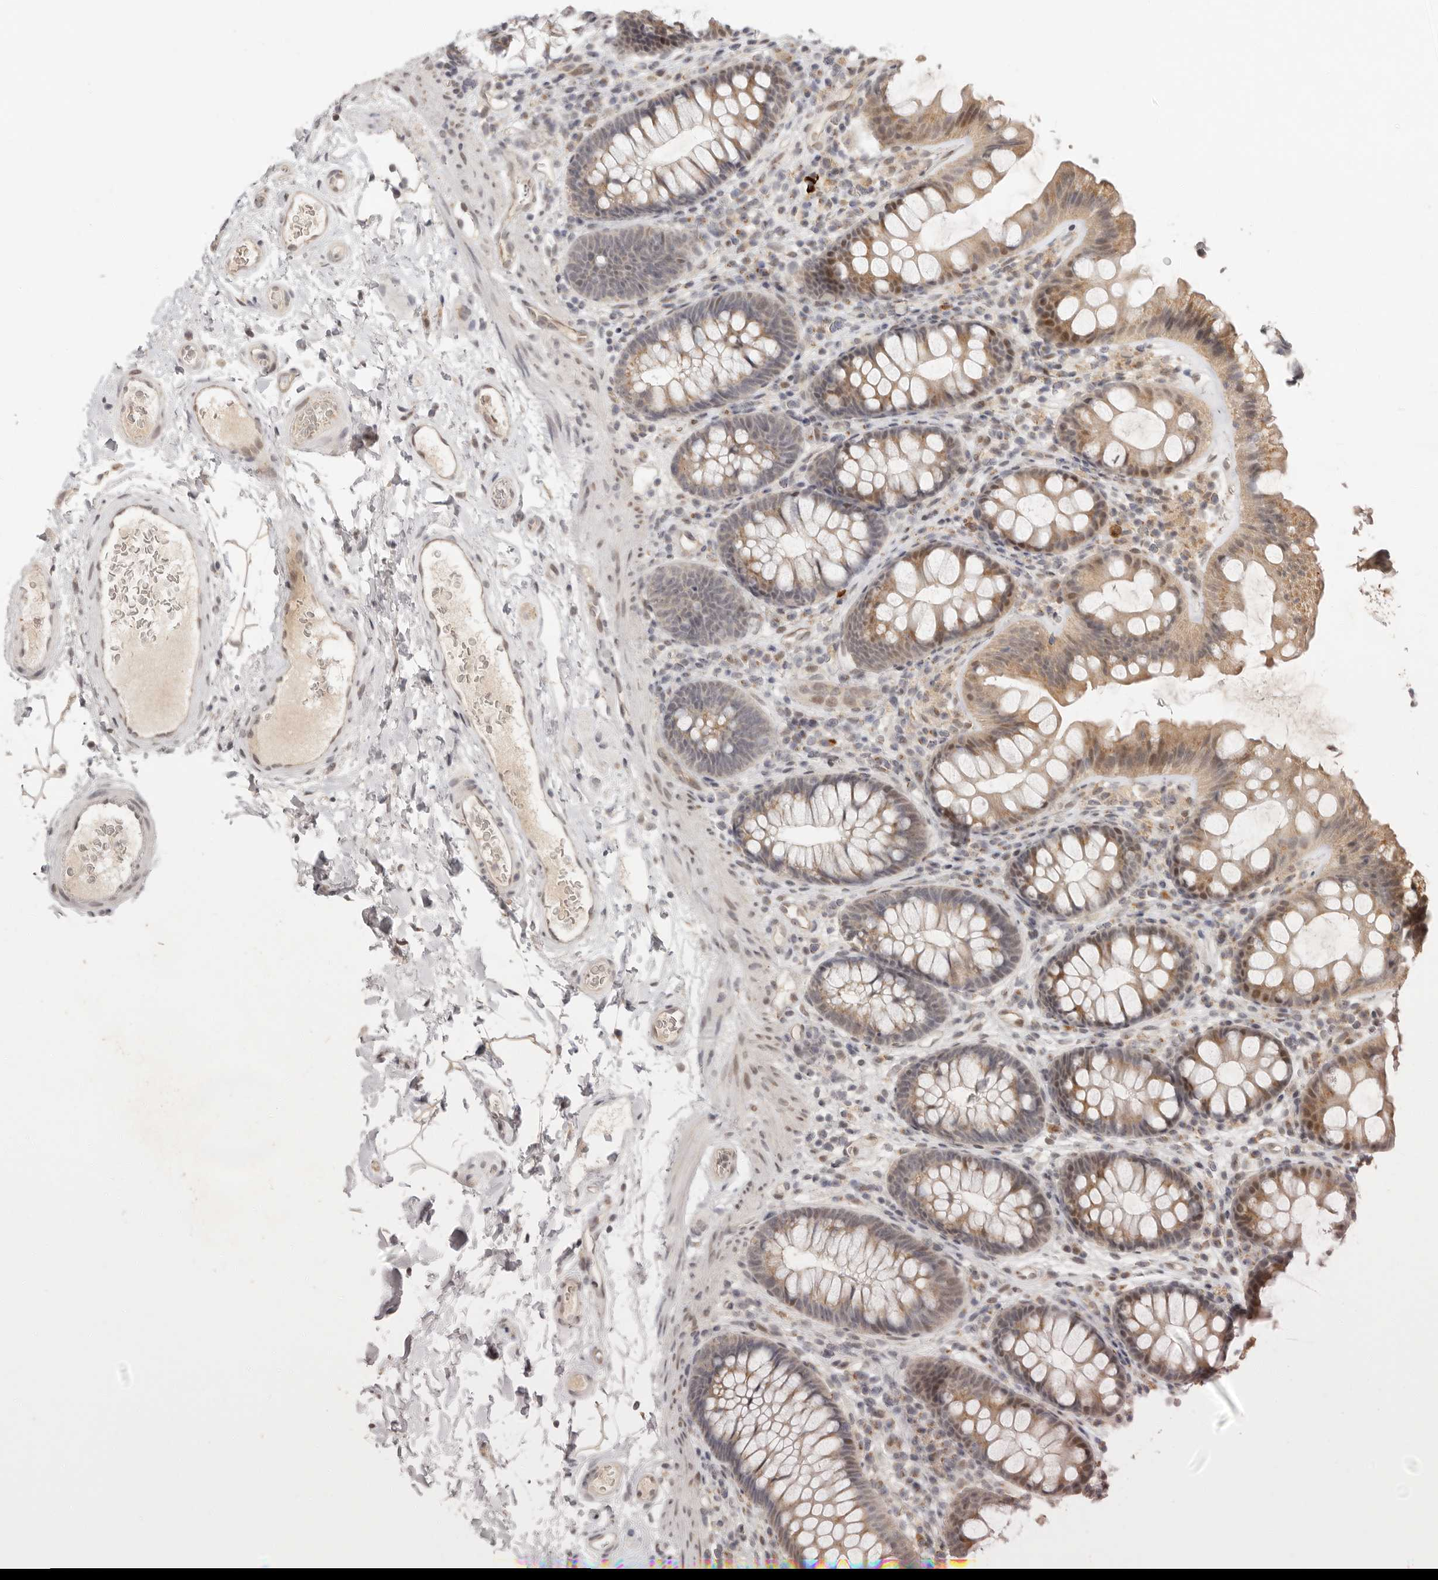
{"staining": {"intensity": "weak", "quantity": ">75%", "location": "cytoplasmic/membranous,nuclear"}, "tissue": "colon", "cell_type": "Endothelial cells", "image_type": "normal", "snomed": [{"axis": "morphology", "description": "Normal tissue, NOS"}, {"axis": "topography", "description": "Colon"}], "caption": "IHC image of normal colon: human colon stained using immunohistochemistry shows low levels of weak protein expression localized specifically in the cytoplasmic/membranous,nuclear of endothelial cells, appearing as a cytoplasmic/membranous,nuclear brown color.", "gene": "LRRC75A", "patient": {"sex": "female", "age": 62}}